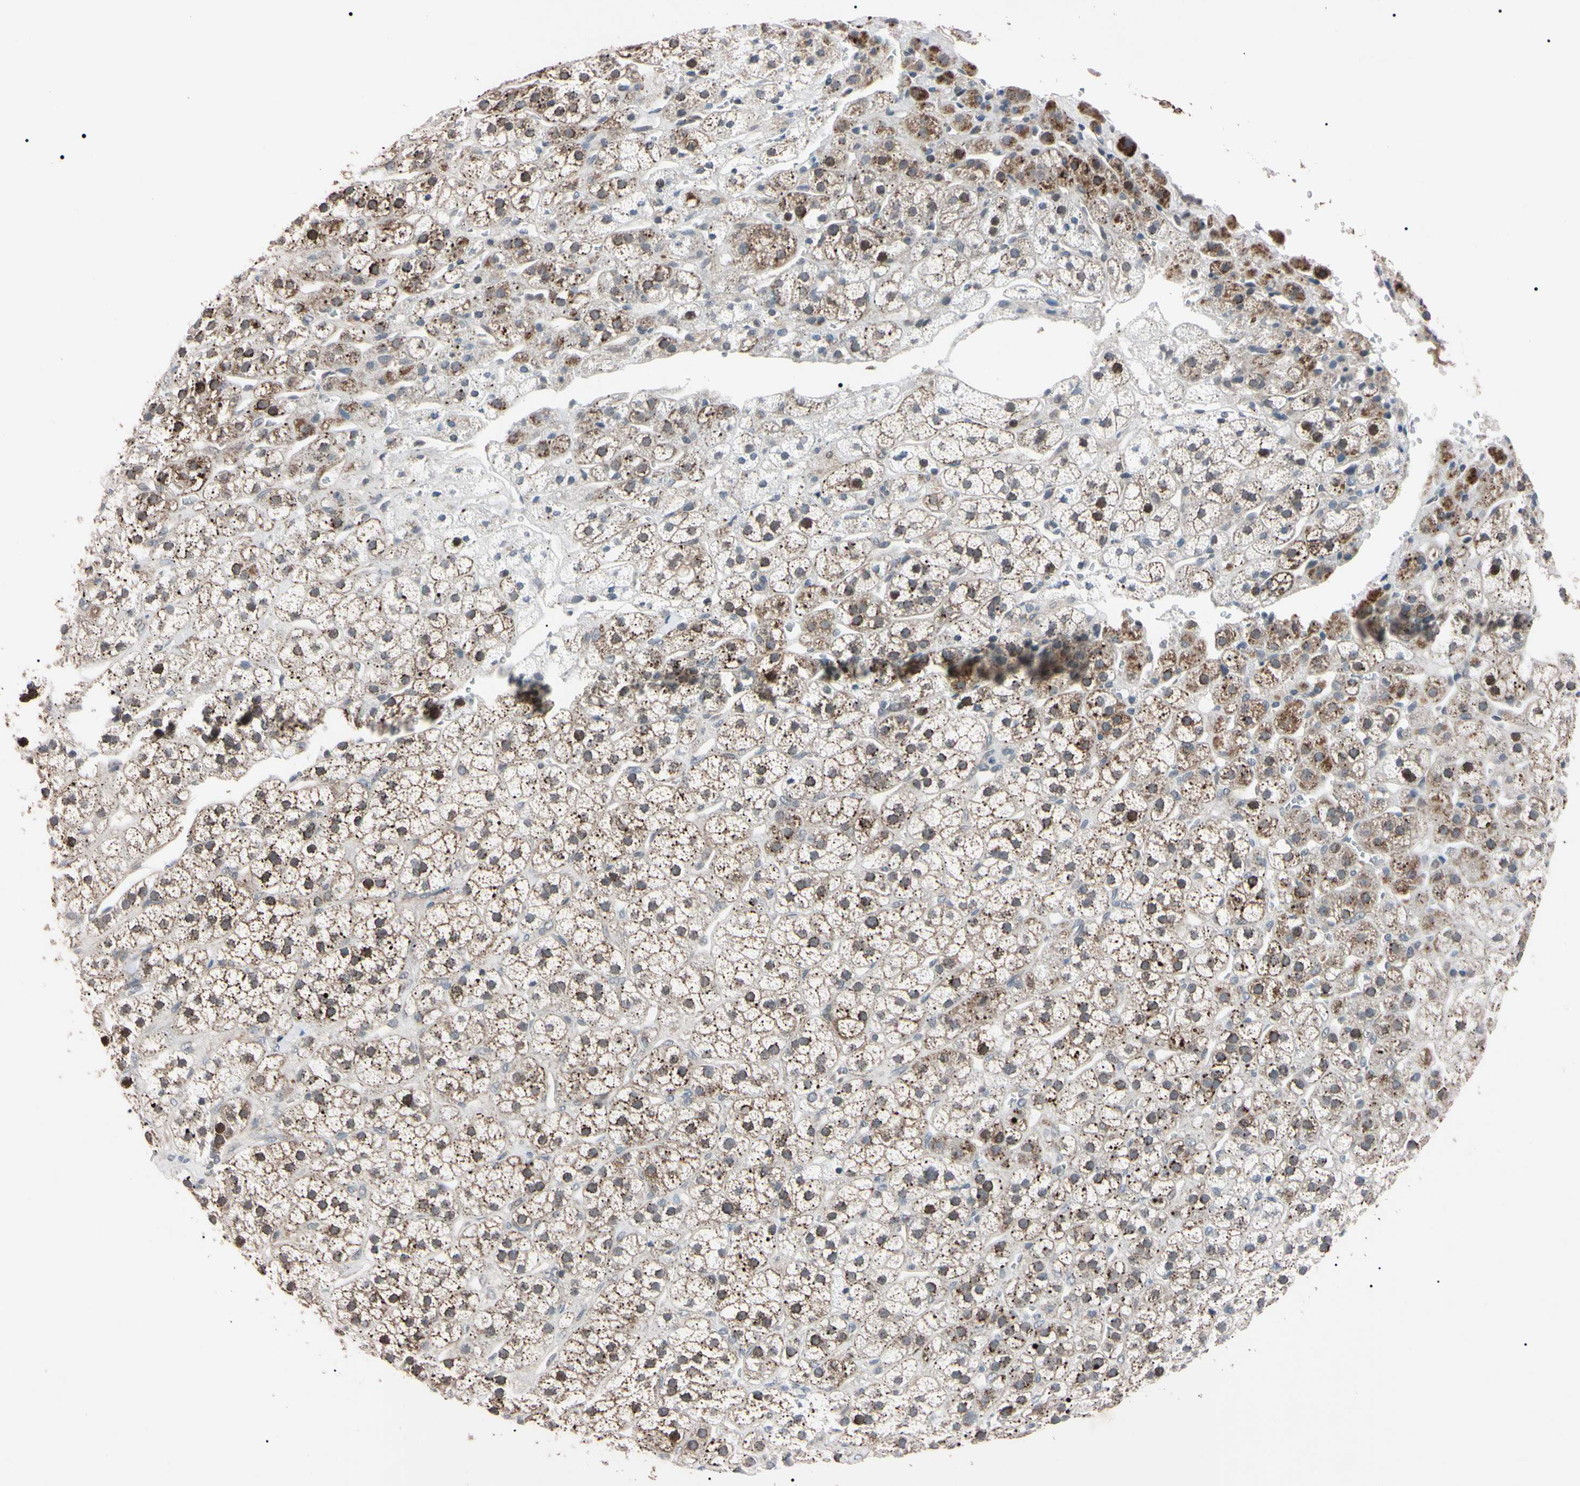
{"staining": {"intensity": "strong", "quantity": ">75%", "location": "cytoplasmic/membranous"}, "tissue": "adrenal gland", "cell_type": "Glandular cells", "image_type": "normal", "snomed": [{"axis": "morphology", "description": "Normal tissue, NOS"}, {"axis": "topography", "description": "Adrenal gland"}], "caption": "Protein expression analysis of unremarkable adrenal gland shows strong cytoplasmic/membranous staining in approximately >75% of glandular cells.", "gene": "TNFRSF1A", "patient": {"sex": "male", "age": 56}}